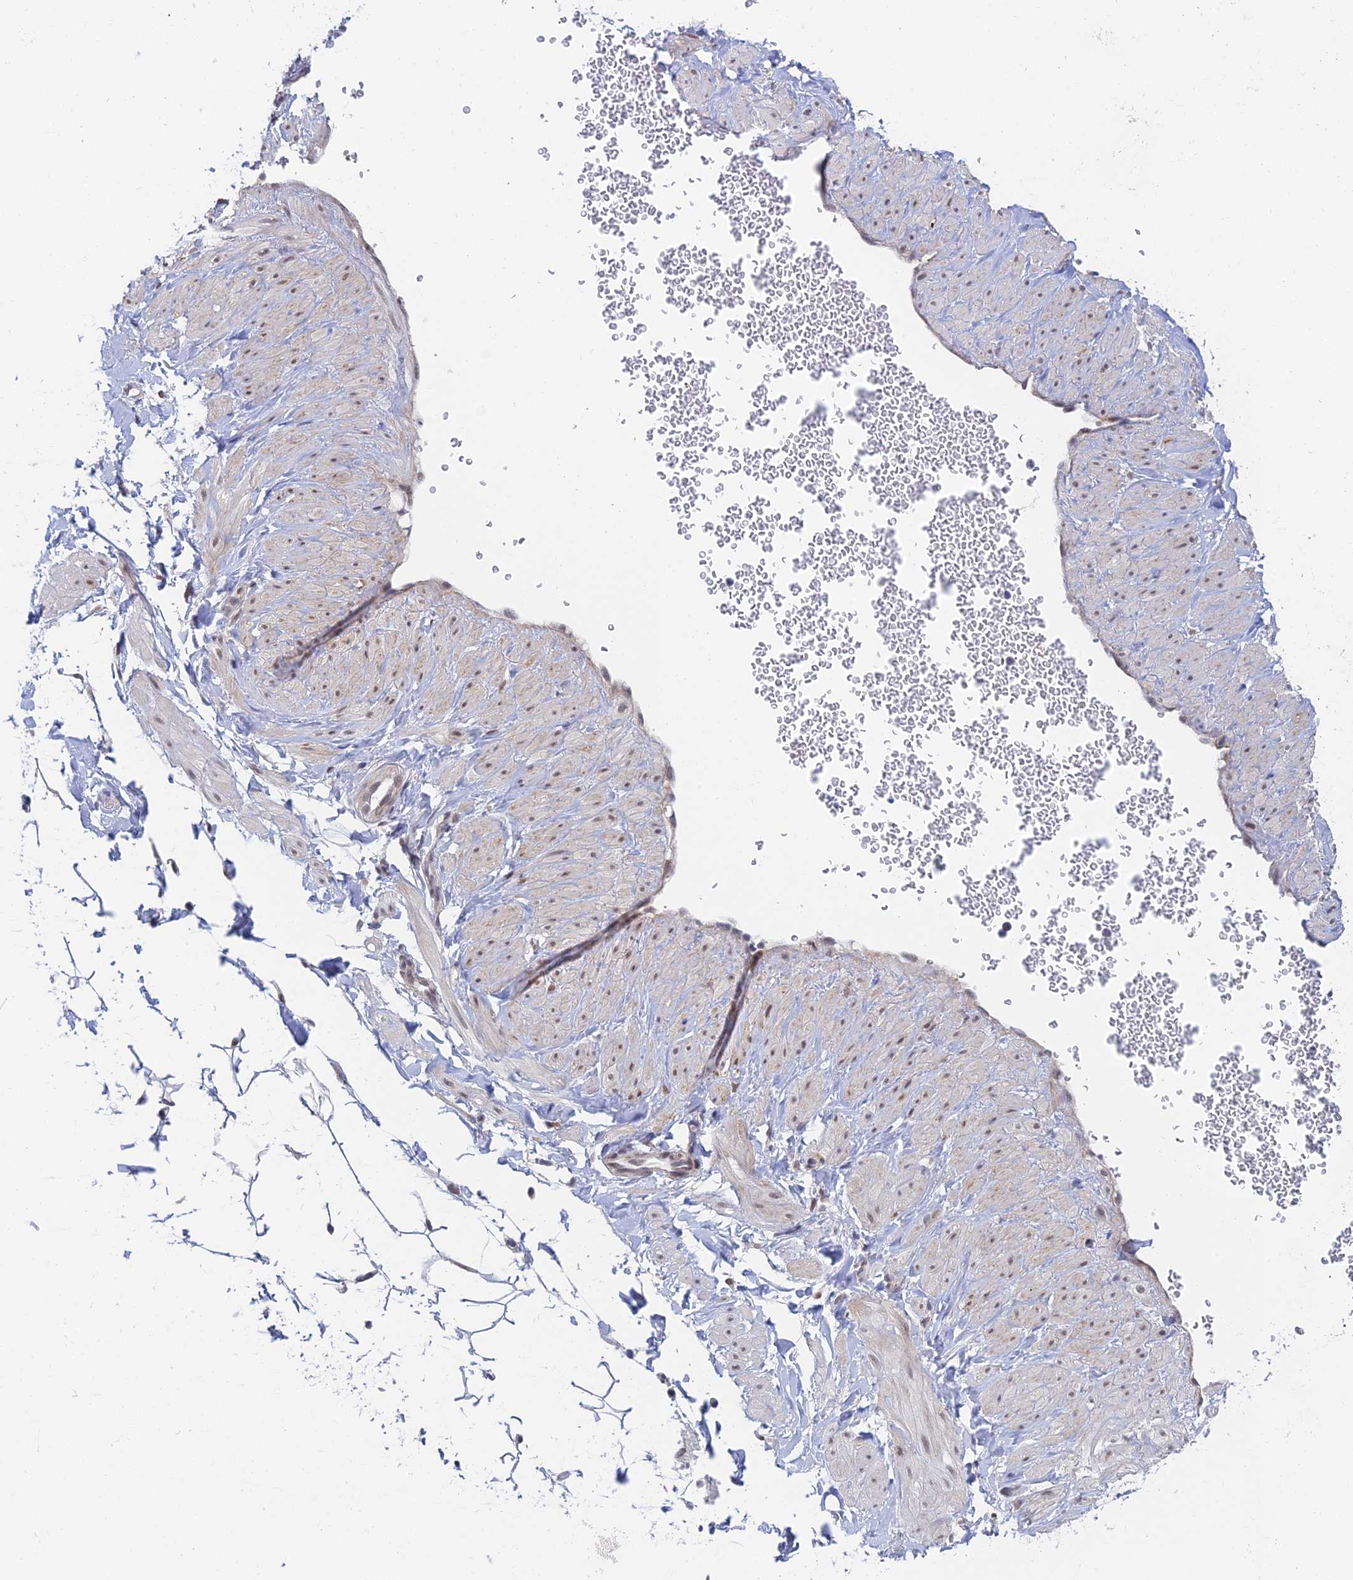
{"staining": {"intensity": "weak", "quantity": "25%-75%", "location": "nuclear"}, "tissue": "adipose tissue", "cell_type": "Adipocytes", "image_type": "normal", "snomed": [{"axis": "morphology", "description": "Normal tissue, NOS"}, {"axis": "topography", "description": "Soft tissue"}, {"axis": "topography", "description": "Adipose tissue"}, {"axis": "topography", "description": "Vascular tissue"}, {"axis": "topography", "description": "Peripheral nerve tissue"}], "caption": "Immunohistochemistry of benign human adipose tissue shows low levels of weak nuclear expression in about 25%-75% of adipocytes.", "gene": "NSMCE1", "patient": {"sex": "male", "age": 74}}